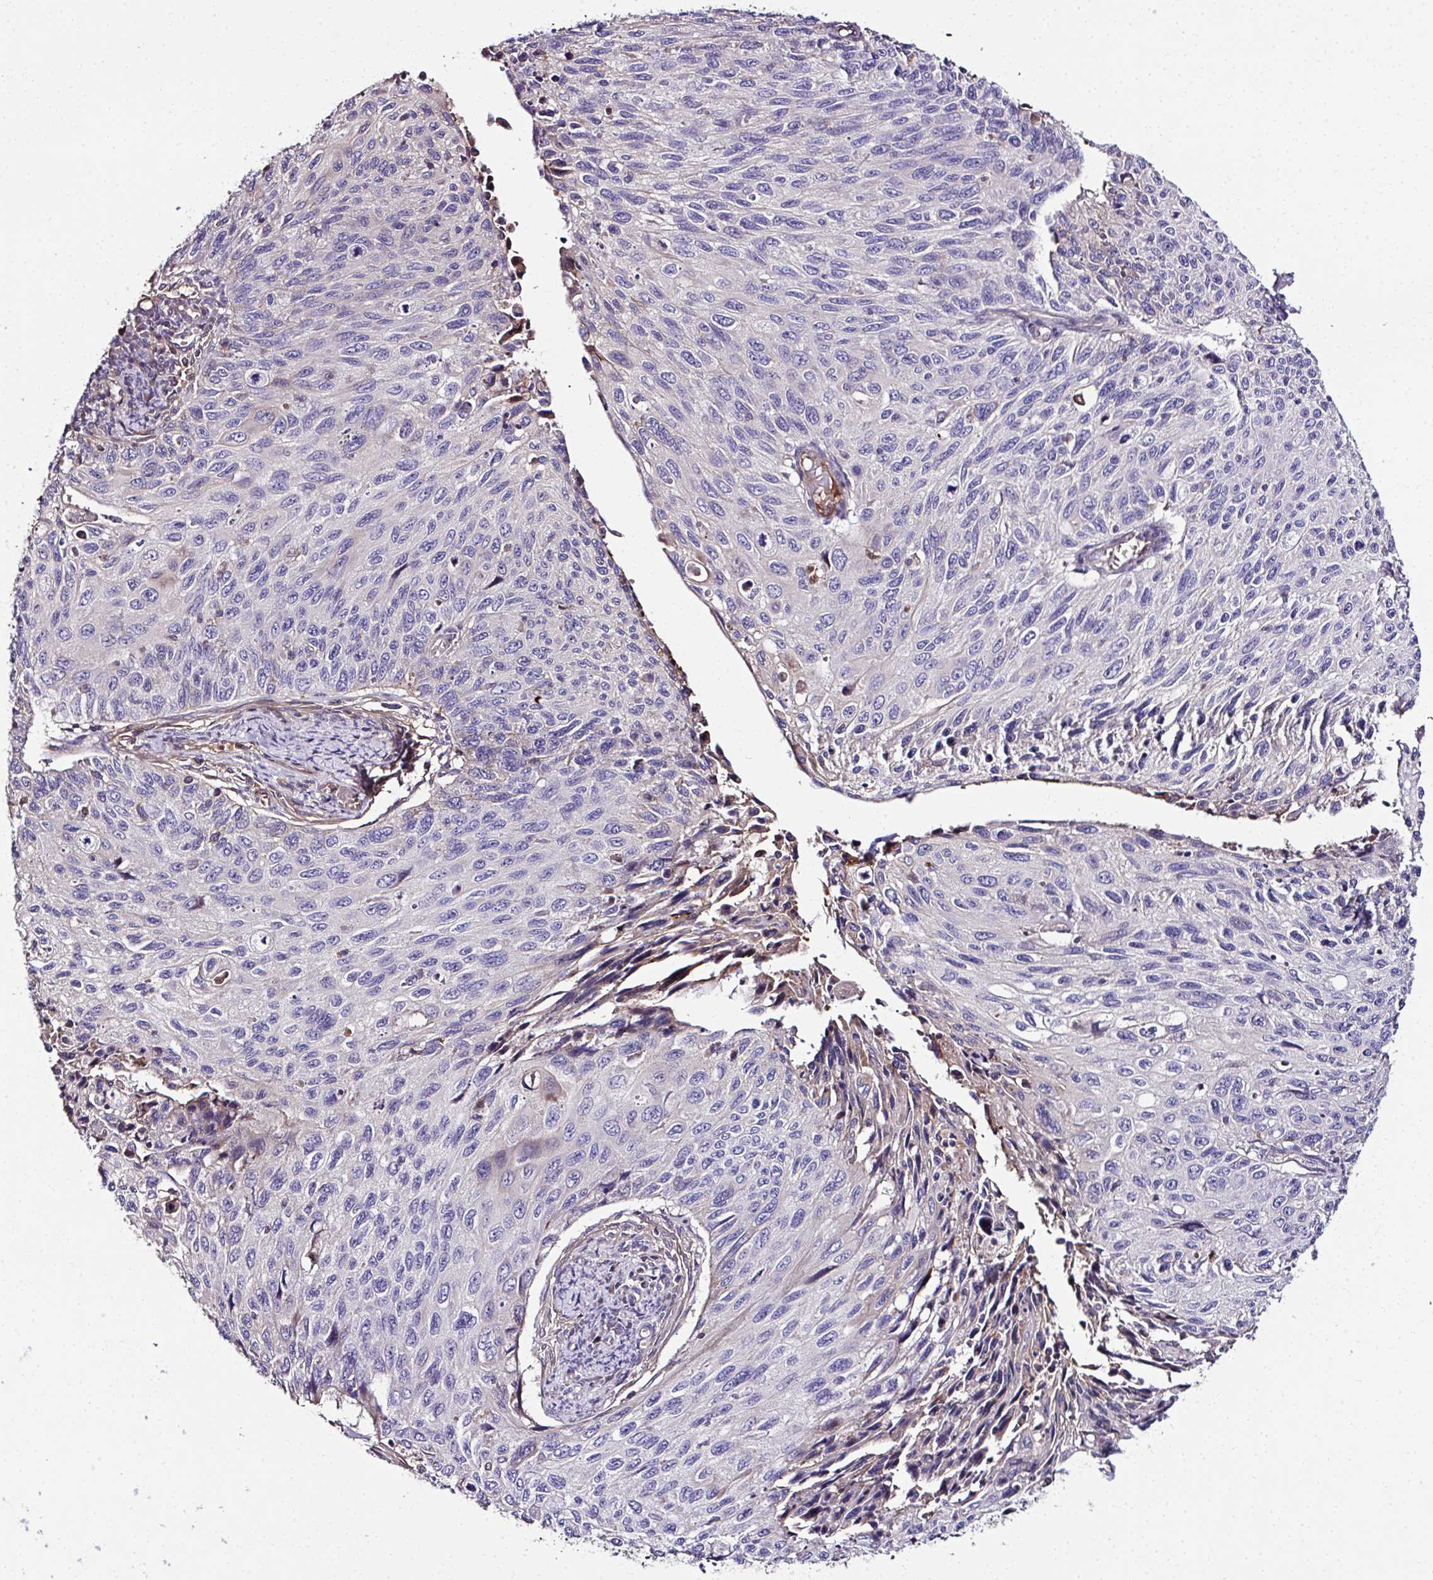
{"staining": {"intensity": "negative", "quantity": "none", "location": "none"}, "tissue": "cervical cancer", "cell_type": "Tumor cells", "image_type": "cancer", "snomed": [{"axis": "morphology", "description": "Squamous cell carcinoma, NOS"}, {"axis": "topography", "description": "Cervix"}], "caption": "Tumor cells are negative for brown protein staining in cervical cancer (squamous cell carcinoma). The staining was performed using DAB (3,3'-diaminobenzidine) to visualize the protein expression in brown, while the nuclei were stained in blue with hematoxylin (Magnification: 20x).", "gene": "CCDC85C", "patient": {"sex": "female", "age": 70}}